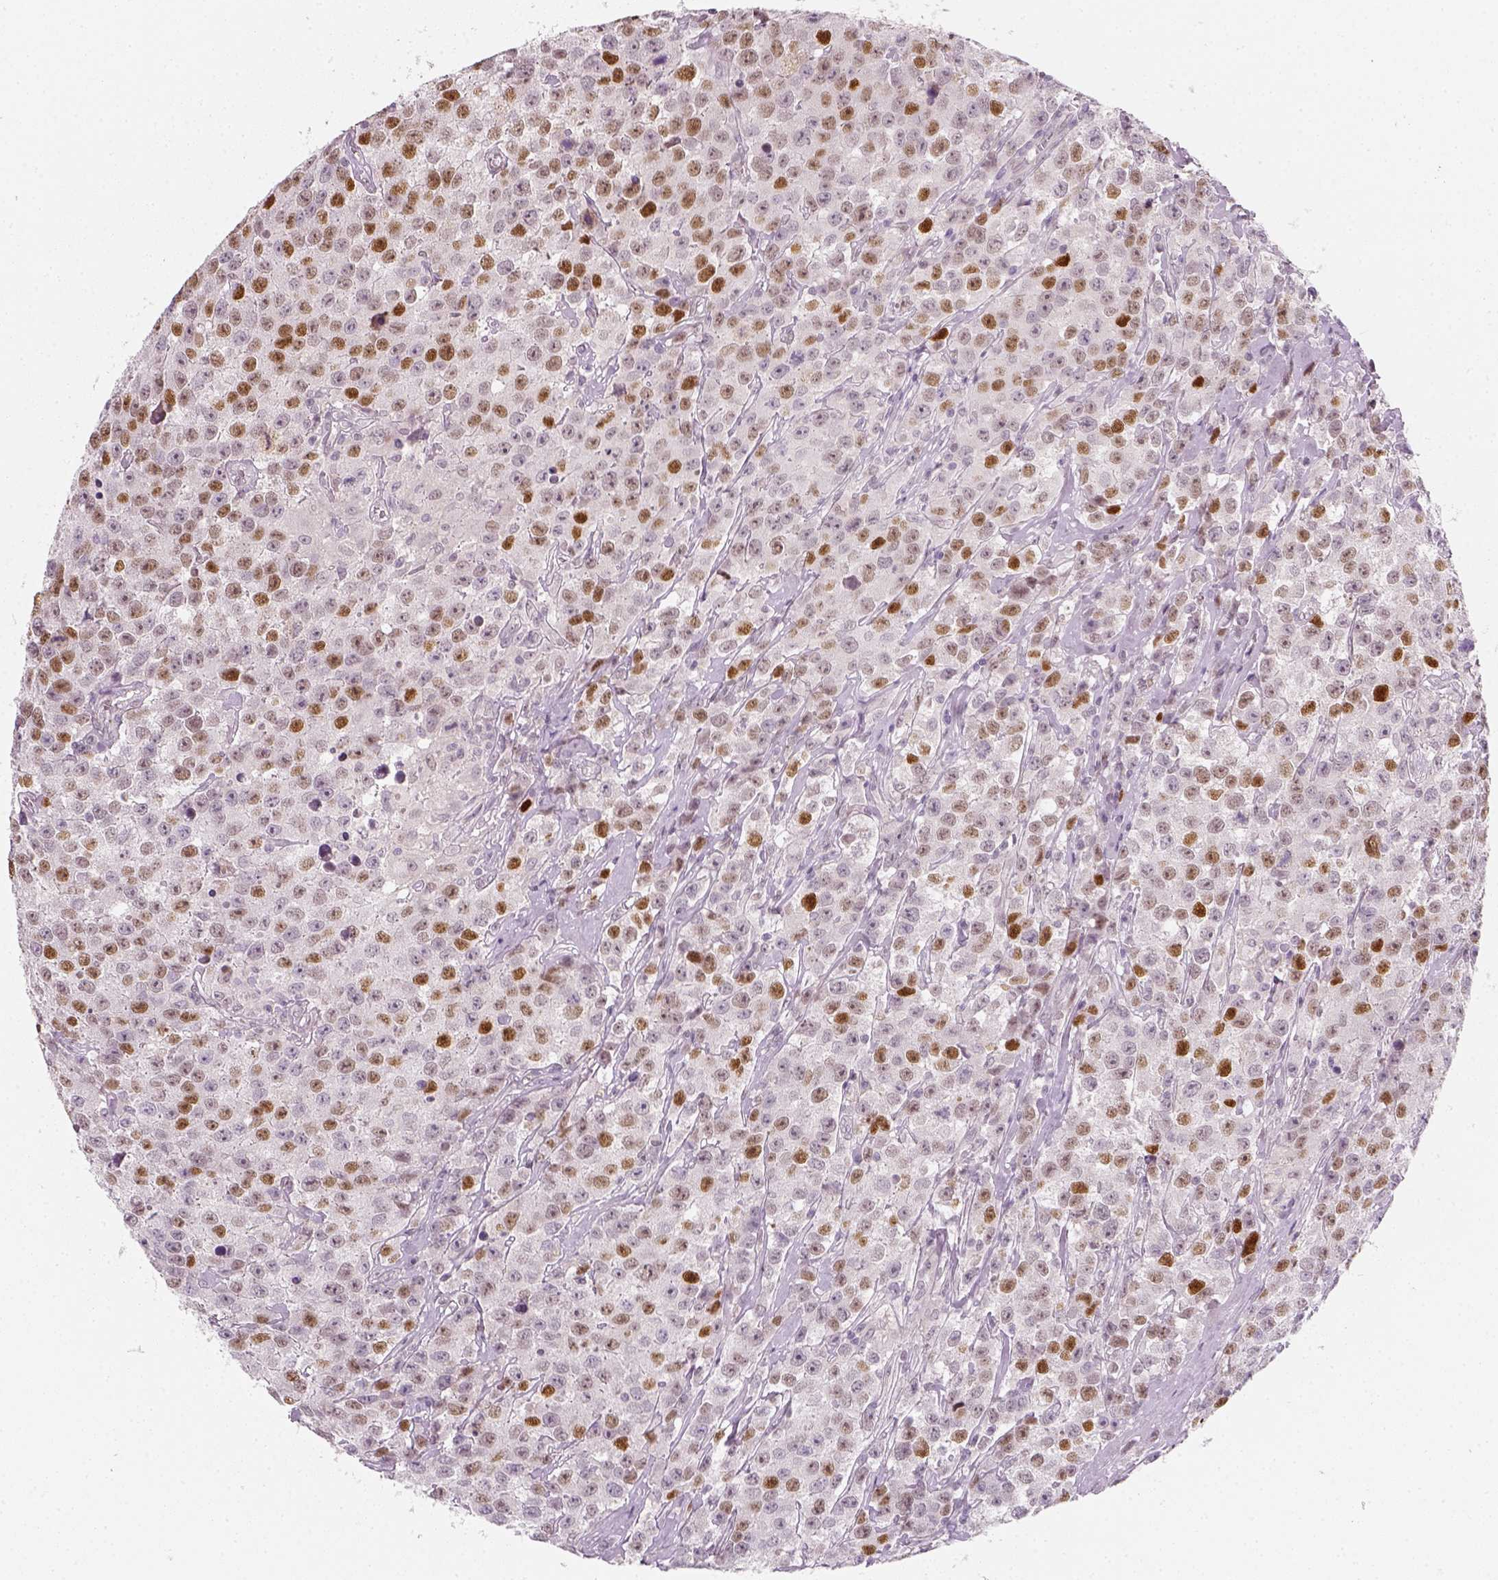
{"staining": {"intensity": "moderate", "quantity": "25%-75%", "location": "nuclear"}, "tissue": "testis cancer", "cell_type": "Tumor cells", "image_type": "cancer", "snomed": [{"axis": "morphology", "description": "Seminoma, NOS"}, {"axis": "topography", "description": "Testis"}], "caption": "An immunohistochemistry micrograph of tumor tissue is shown. Protein staining in brown highlights moderate nuclear positivity in testis cancer (seminoma) within tumor cells. (Brightfield microscopy of DAB IHC at high magnification).", "gene": "TP53", "patient": {"sex": "male", "age": 59}}